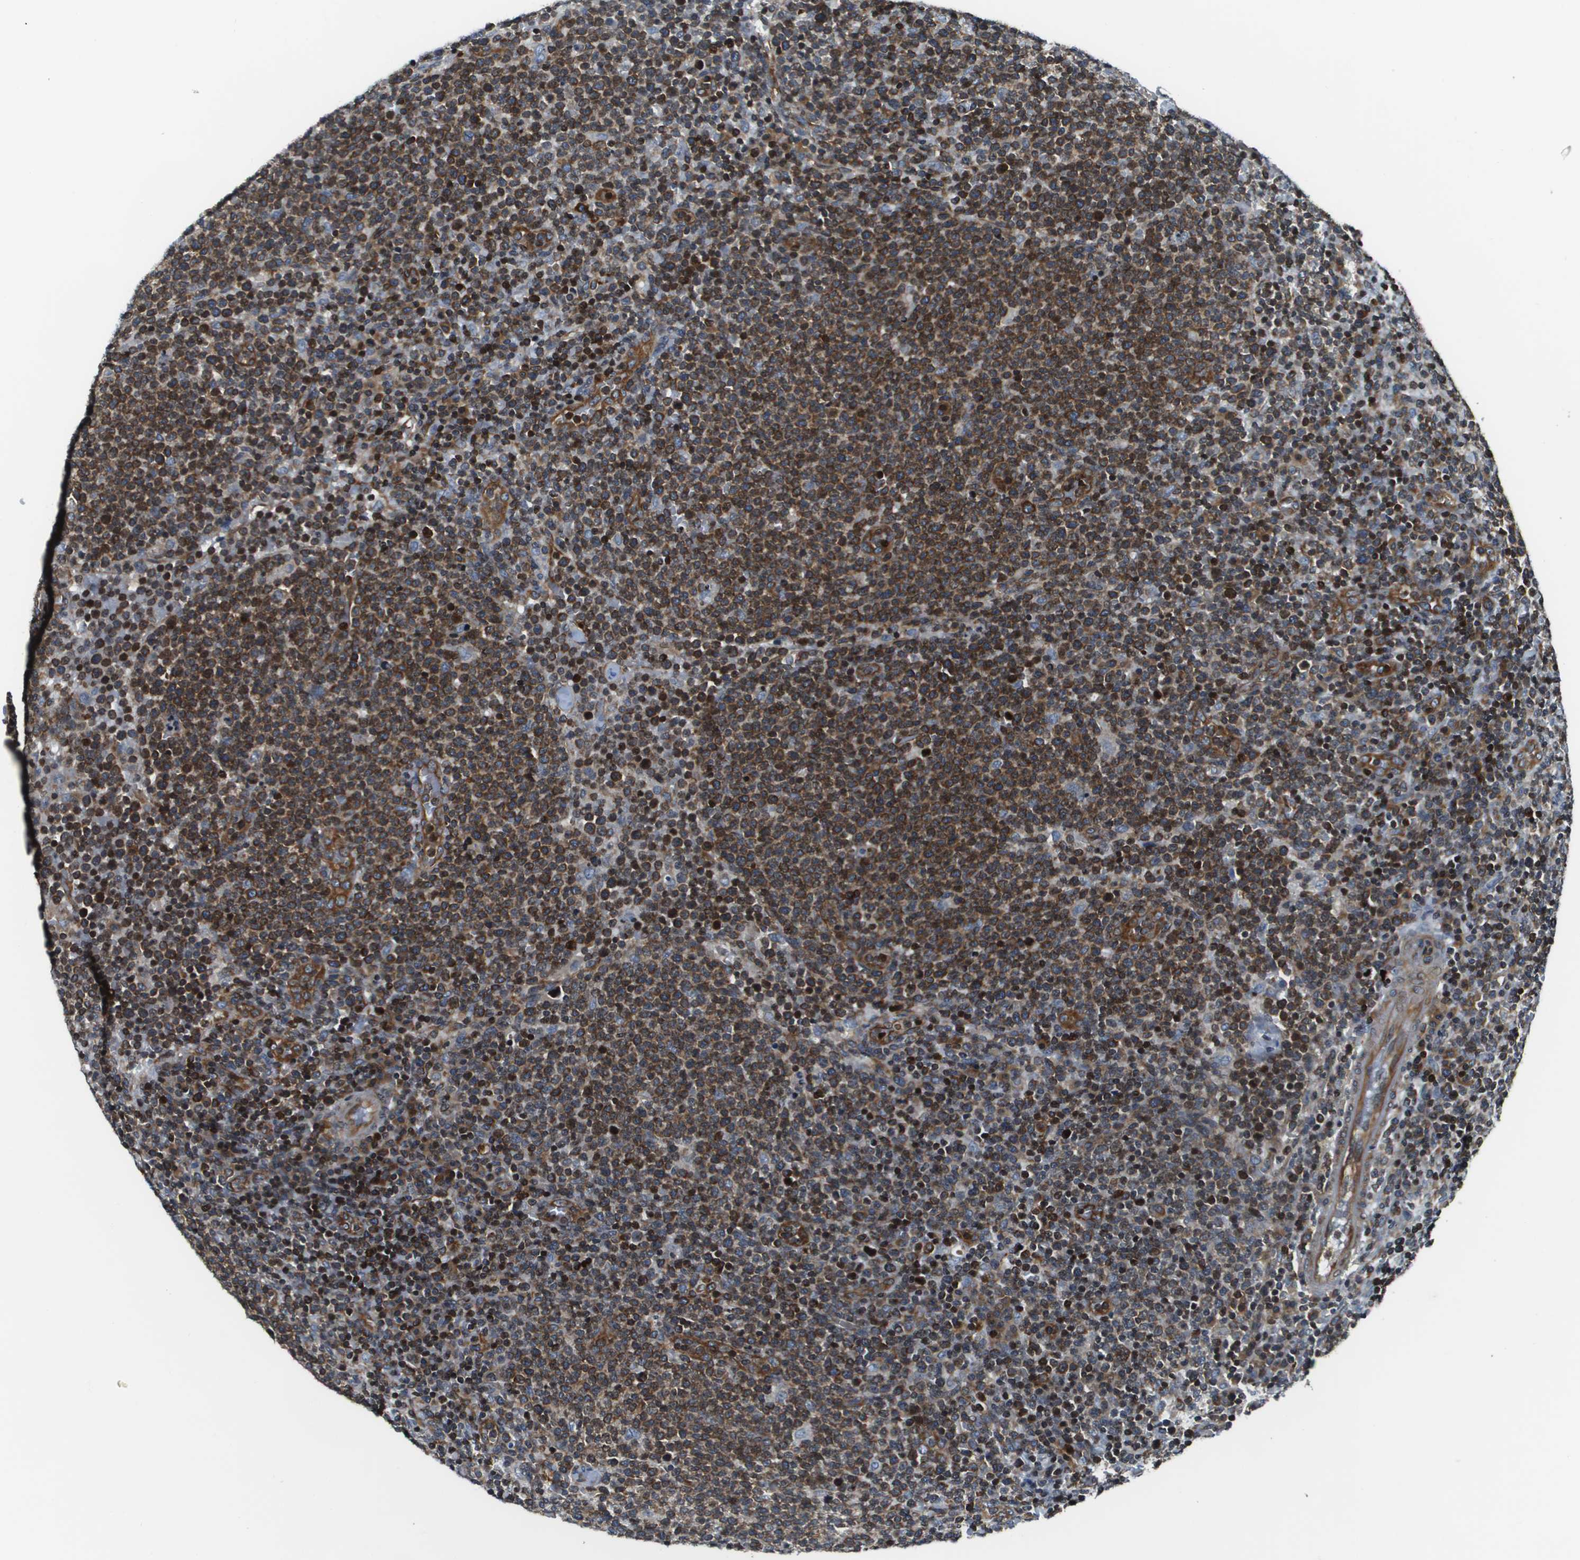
{"staining": {"intensity": "moderate", "quantity": ">75%", "location": "cytoplasmic/membranous"}, "tissue": "lymphoma", "cell_type": "Tumor cells", "image_type": "cancer", "snomed": [{"axis": "morphology", "description": "Malignant lymphoma, non-Hodgkin's type, High grade"}, {"axis": "topography", "description": "Lymph node"}], "caption": "High-grade malignant lymphoma, non-Hodgkin's type was stained to show a protein in brown. There is medium levels of moderate cytoplasmic/membranous expression in approximately >75% of tumor cells.", "gene": "ESYT1", "patient": {"sex": "male", "age": 61}}